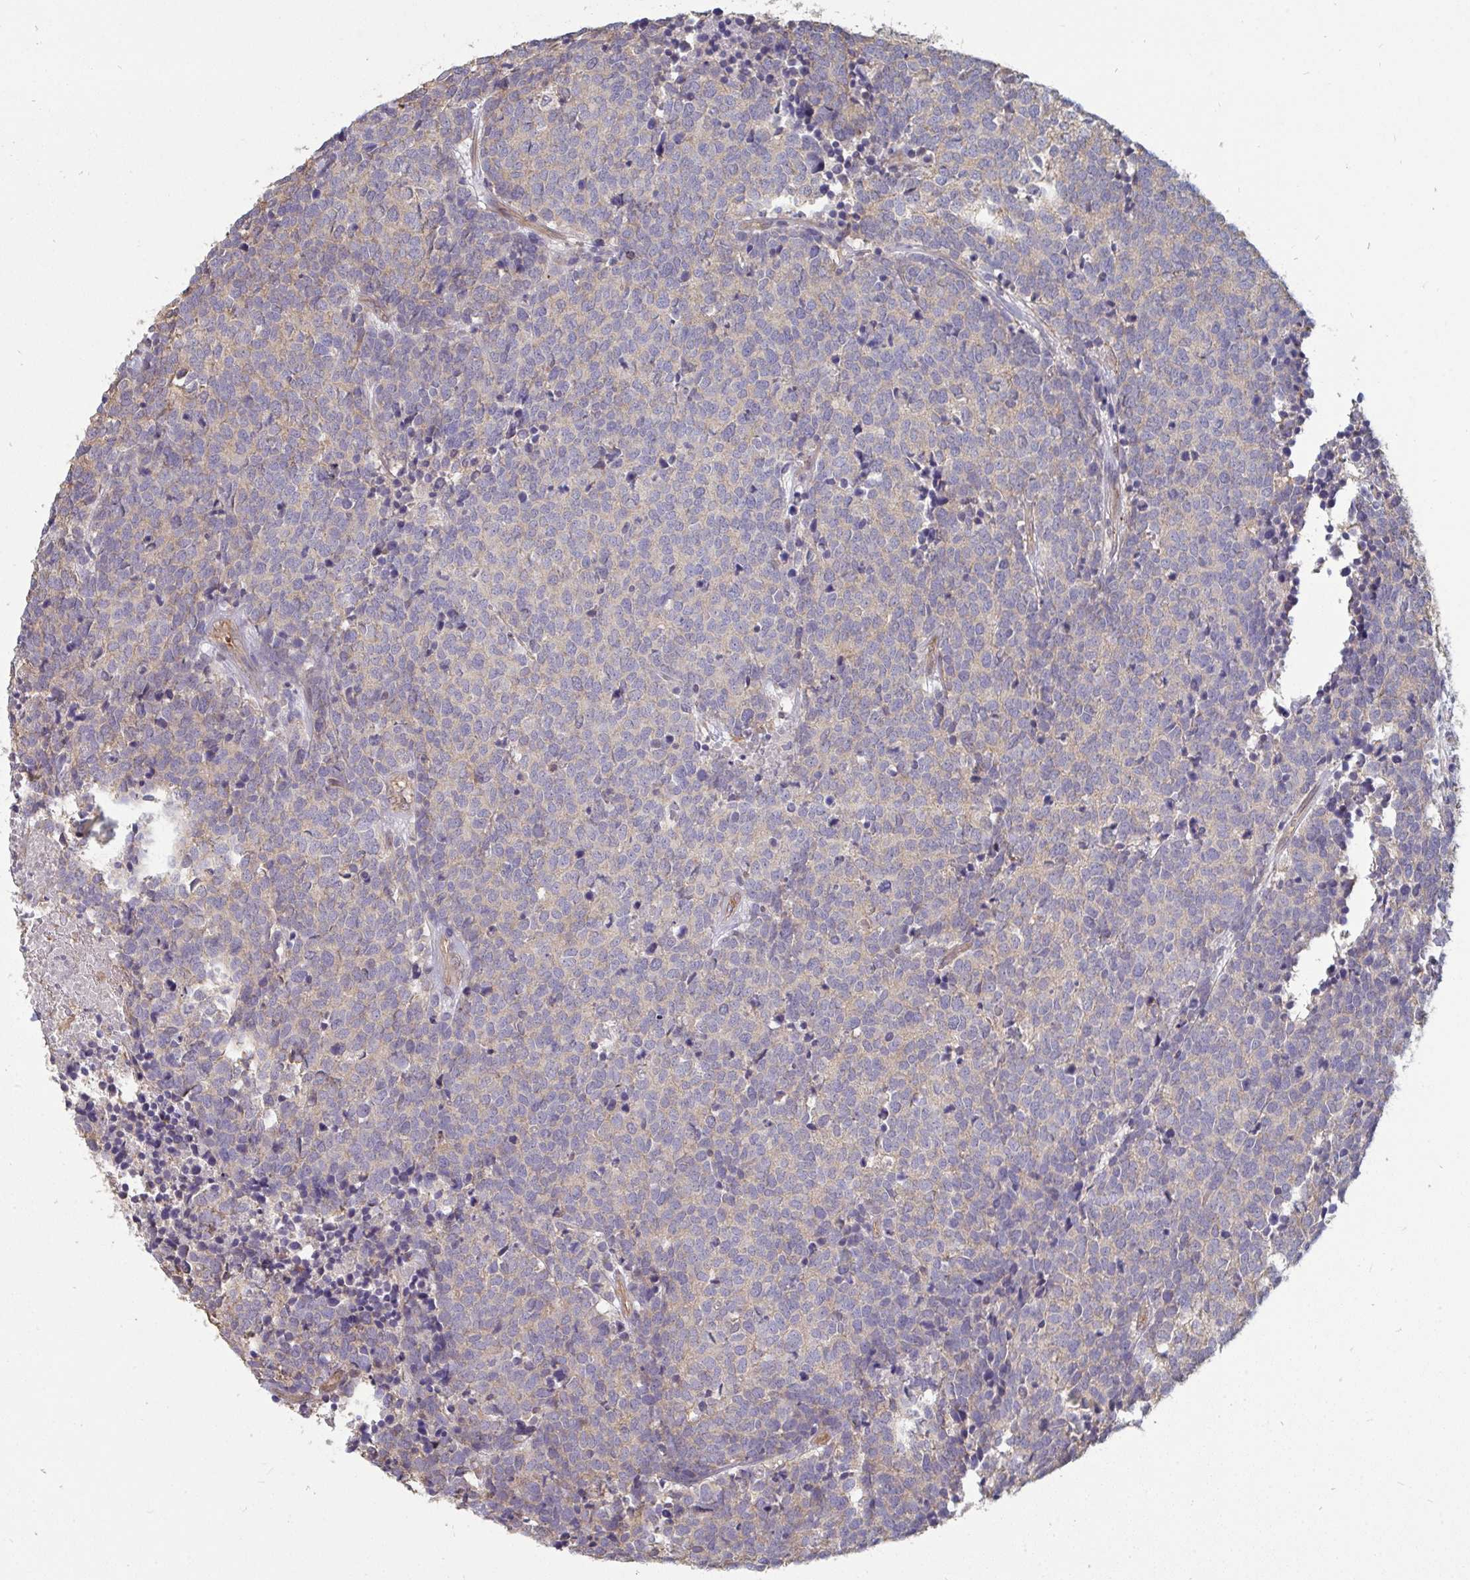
{"staining": {"intensity": "negative", "quantity": "none", "location": "none"}, "tissue": "carcinoid", "cell_type": "Tumor cells", "image_type": "cancer", "snomed": [{"axis": "morphology", "description": "Carcinoid, malignant, NOS"}, {"axis": "topography", "description": "Skin"}], "caption": "IHC of malignant carcinoid exhibits no expression in tumor cells.", "gene": "ISCU", "patient": {"sex": "female", "age": 79}}